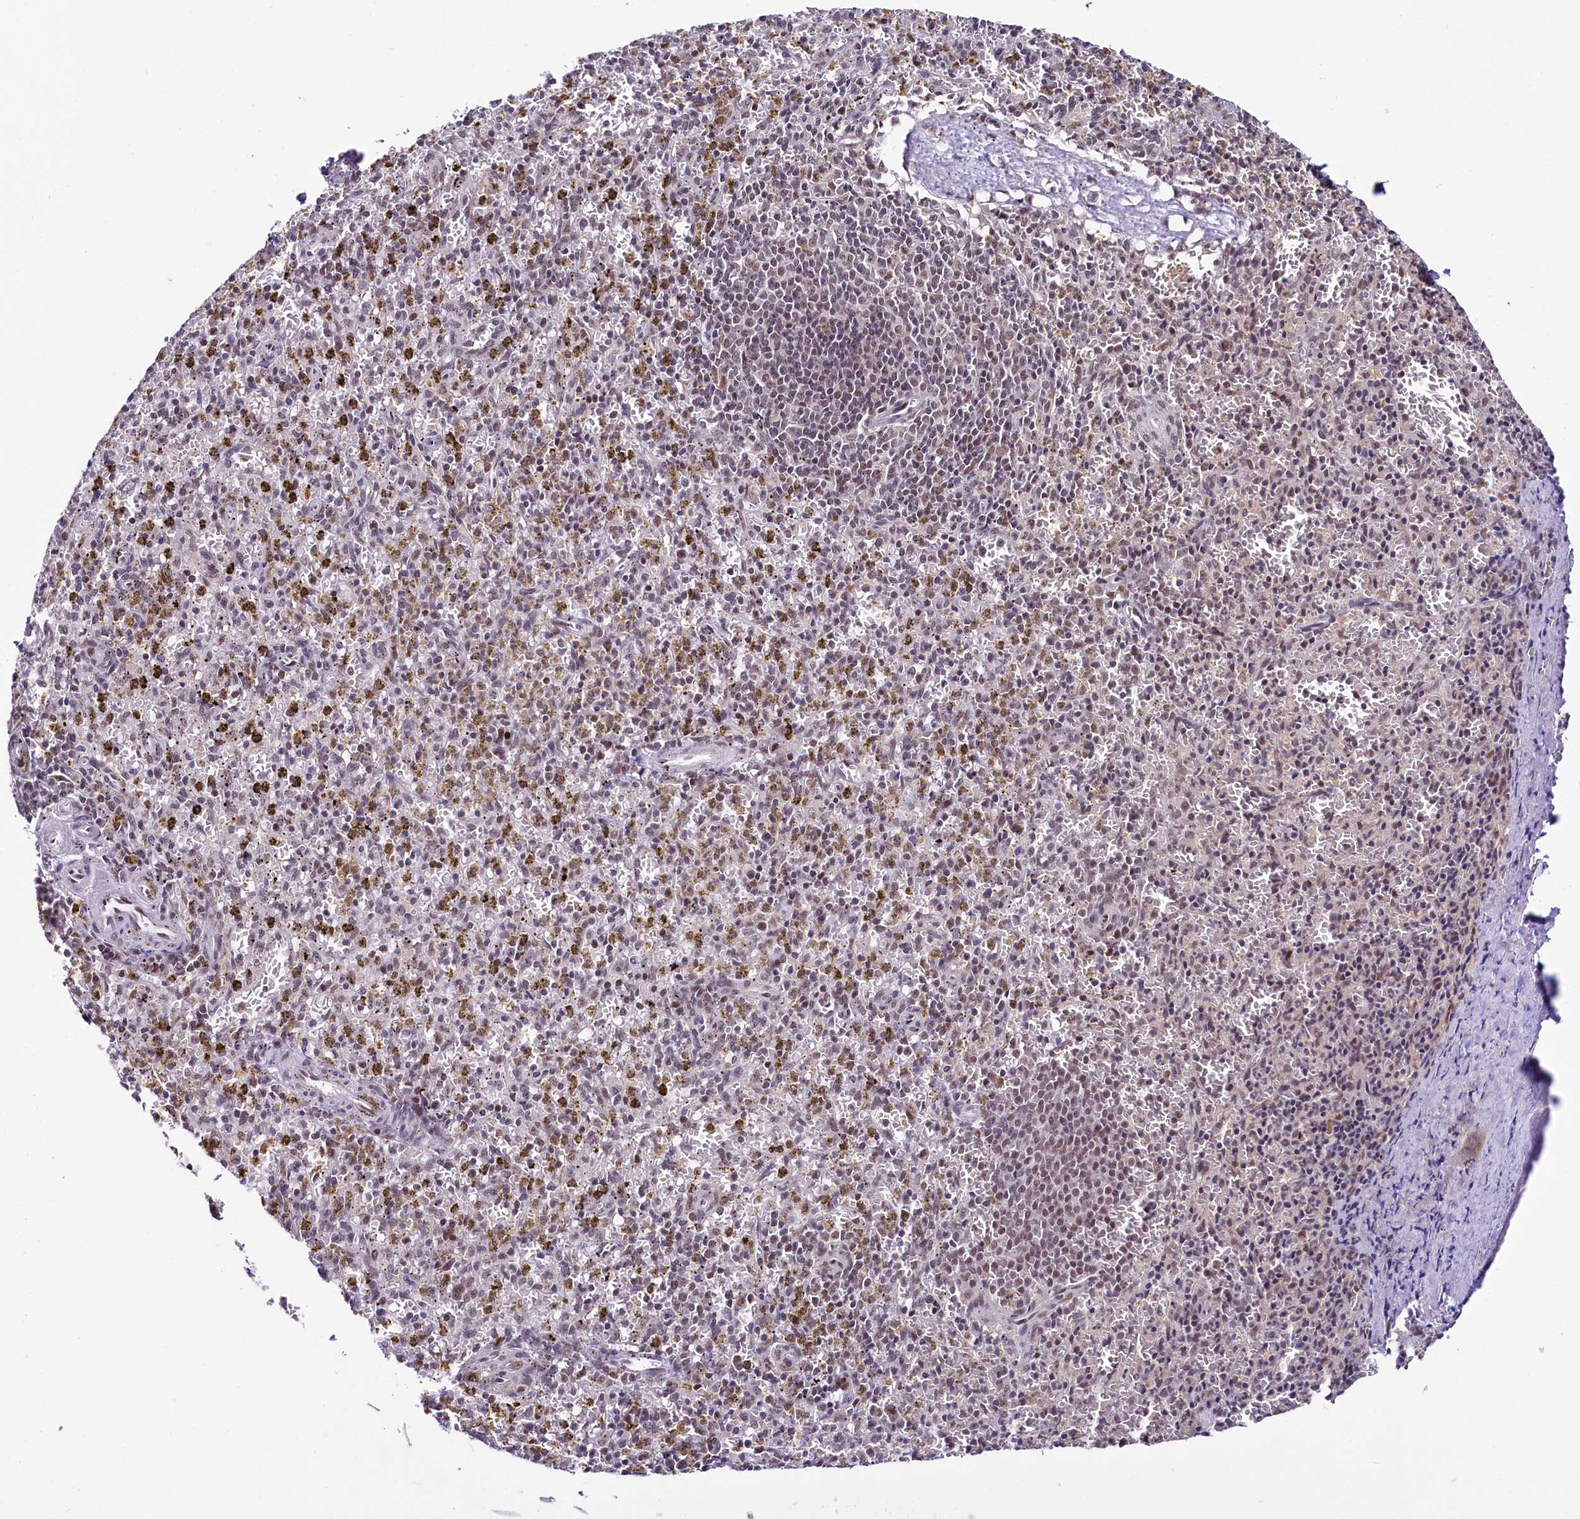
{"staining": {"intensity": "weak", "quantity": "<25%", "location": "nuclear"}, "tissue": "spleen", "cell_type": "Cells in red pulp", "image_type": "normal", "snomed": [{"axis": "morphology", "description": "Normal tissue, NOS"}, {"axis": "topography", "description": "Spleen"}], "caption": "This photomicrograph is of normal spleen stained with immunohistochemistry to label a protein in brown with the nuclei are counter-stained blue. There is no expression in cells in red pulp.", "gene": "SCAF11", "patient": {"sex": "male", "age": 72}}